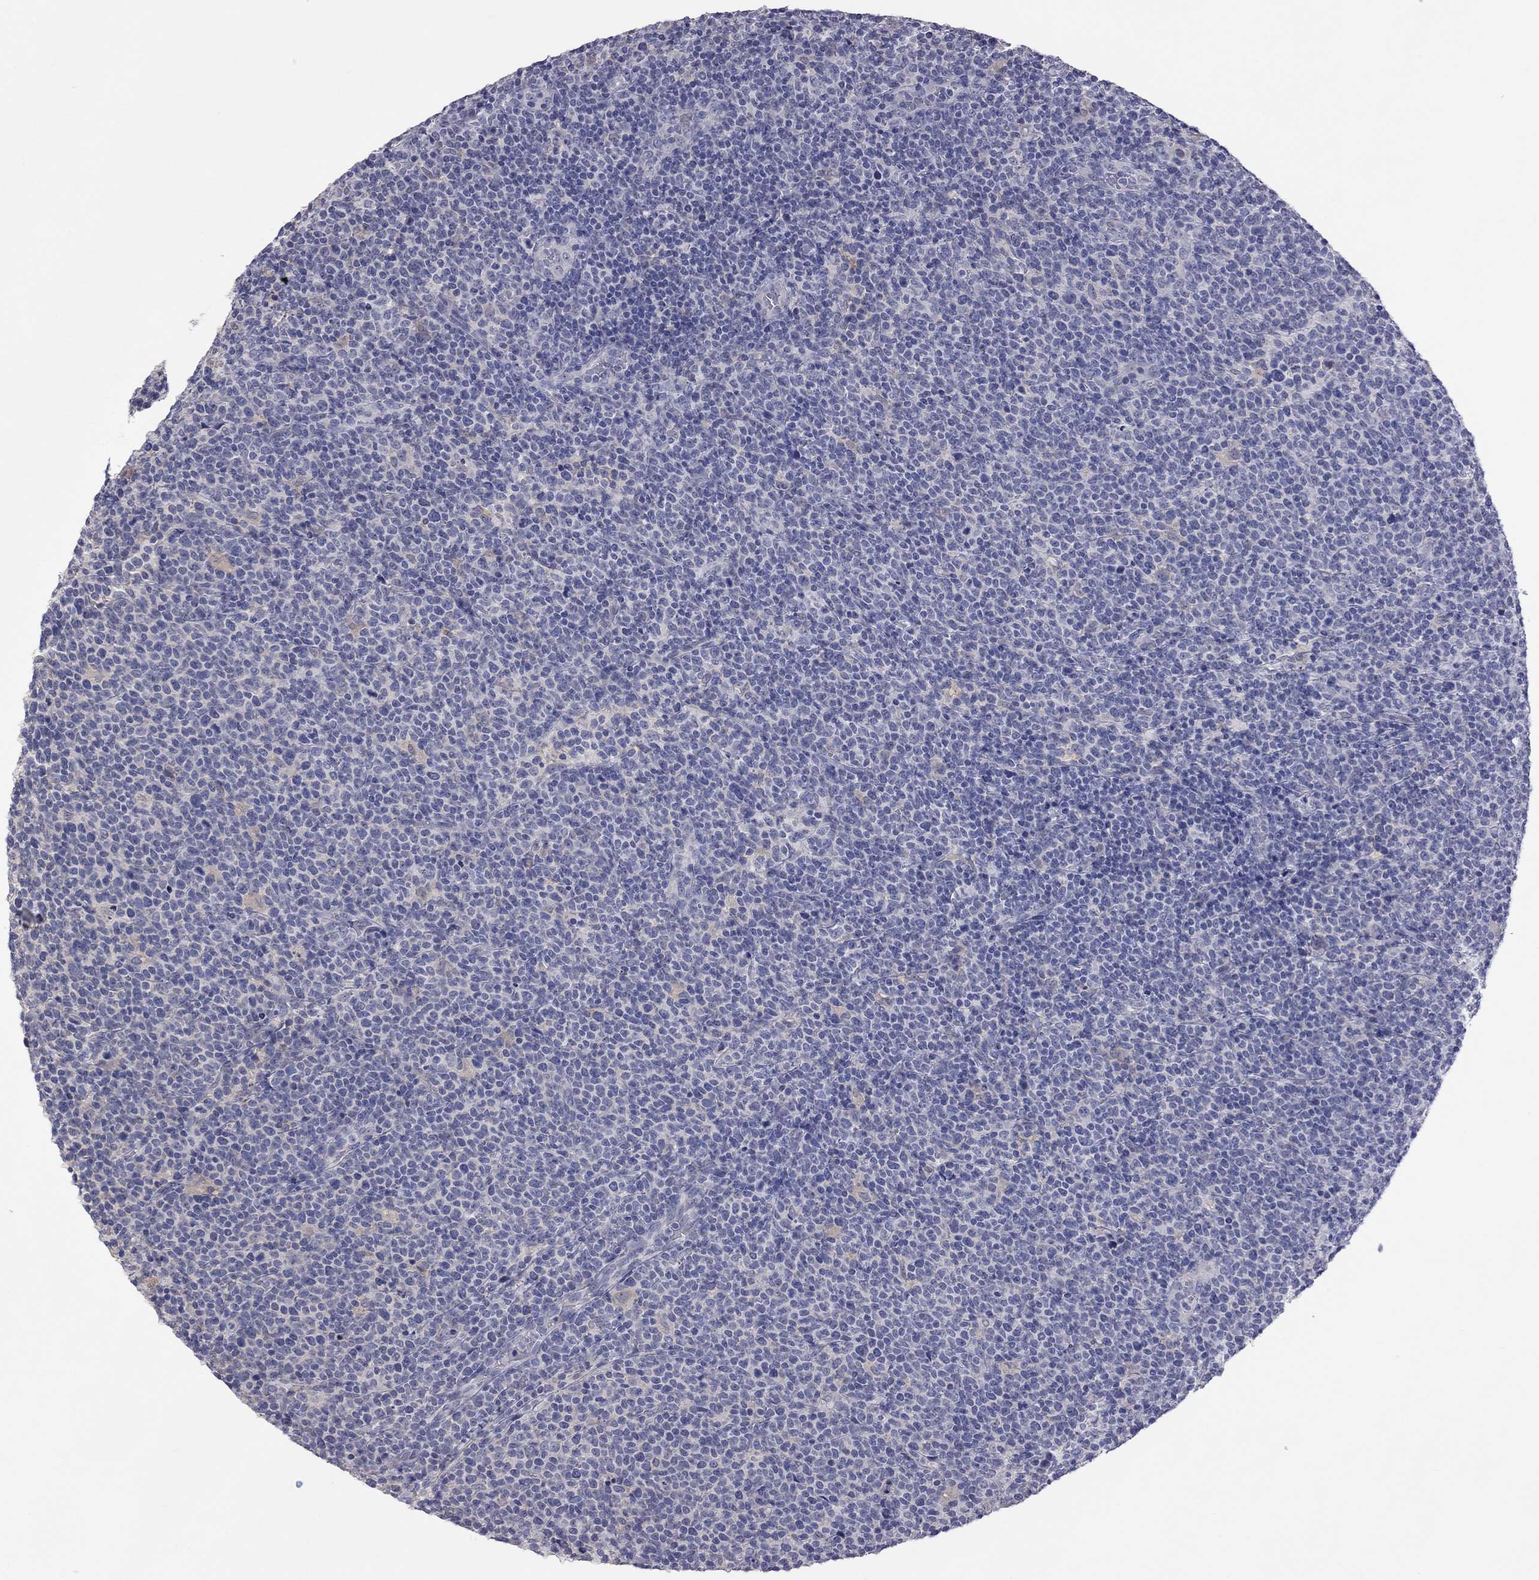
{"staining": {"intensity": "negative", "quantity": "none", "location": "none"}, "tissue": "lymphoma", "cell_type": "Tumor cells", "image_type": "cancer", "snomed": [{"axis": "morphology", "description": "Malignant lymphoma, non-Hodgkin's type, High grade"}, {"axis": "topography", "description": "Lymph node"}], "caption": "There is no significant expression in tumor cells of lymphoma. (Immunohistochemistry (ihc), brightfield microscopy, high magnification).", "gene": "HYLS1", "patient": {"sex": "male", "age": 61}}